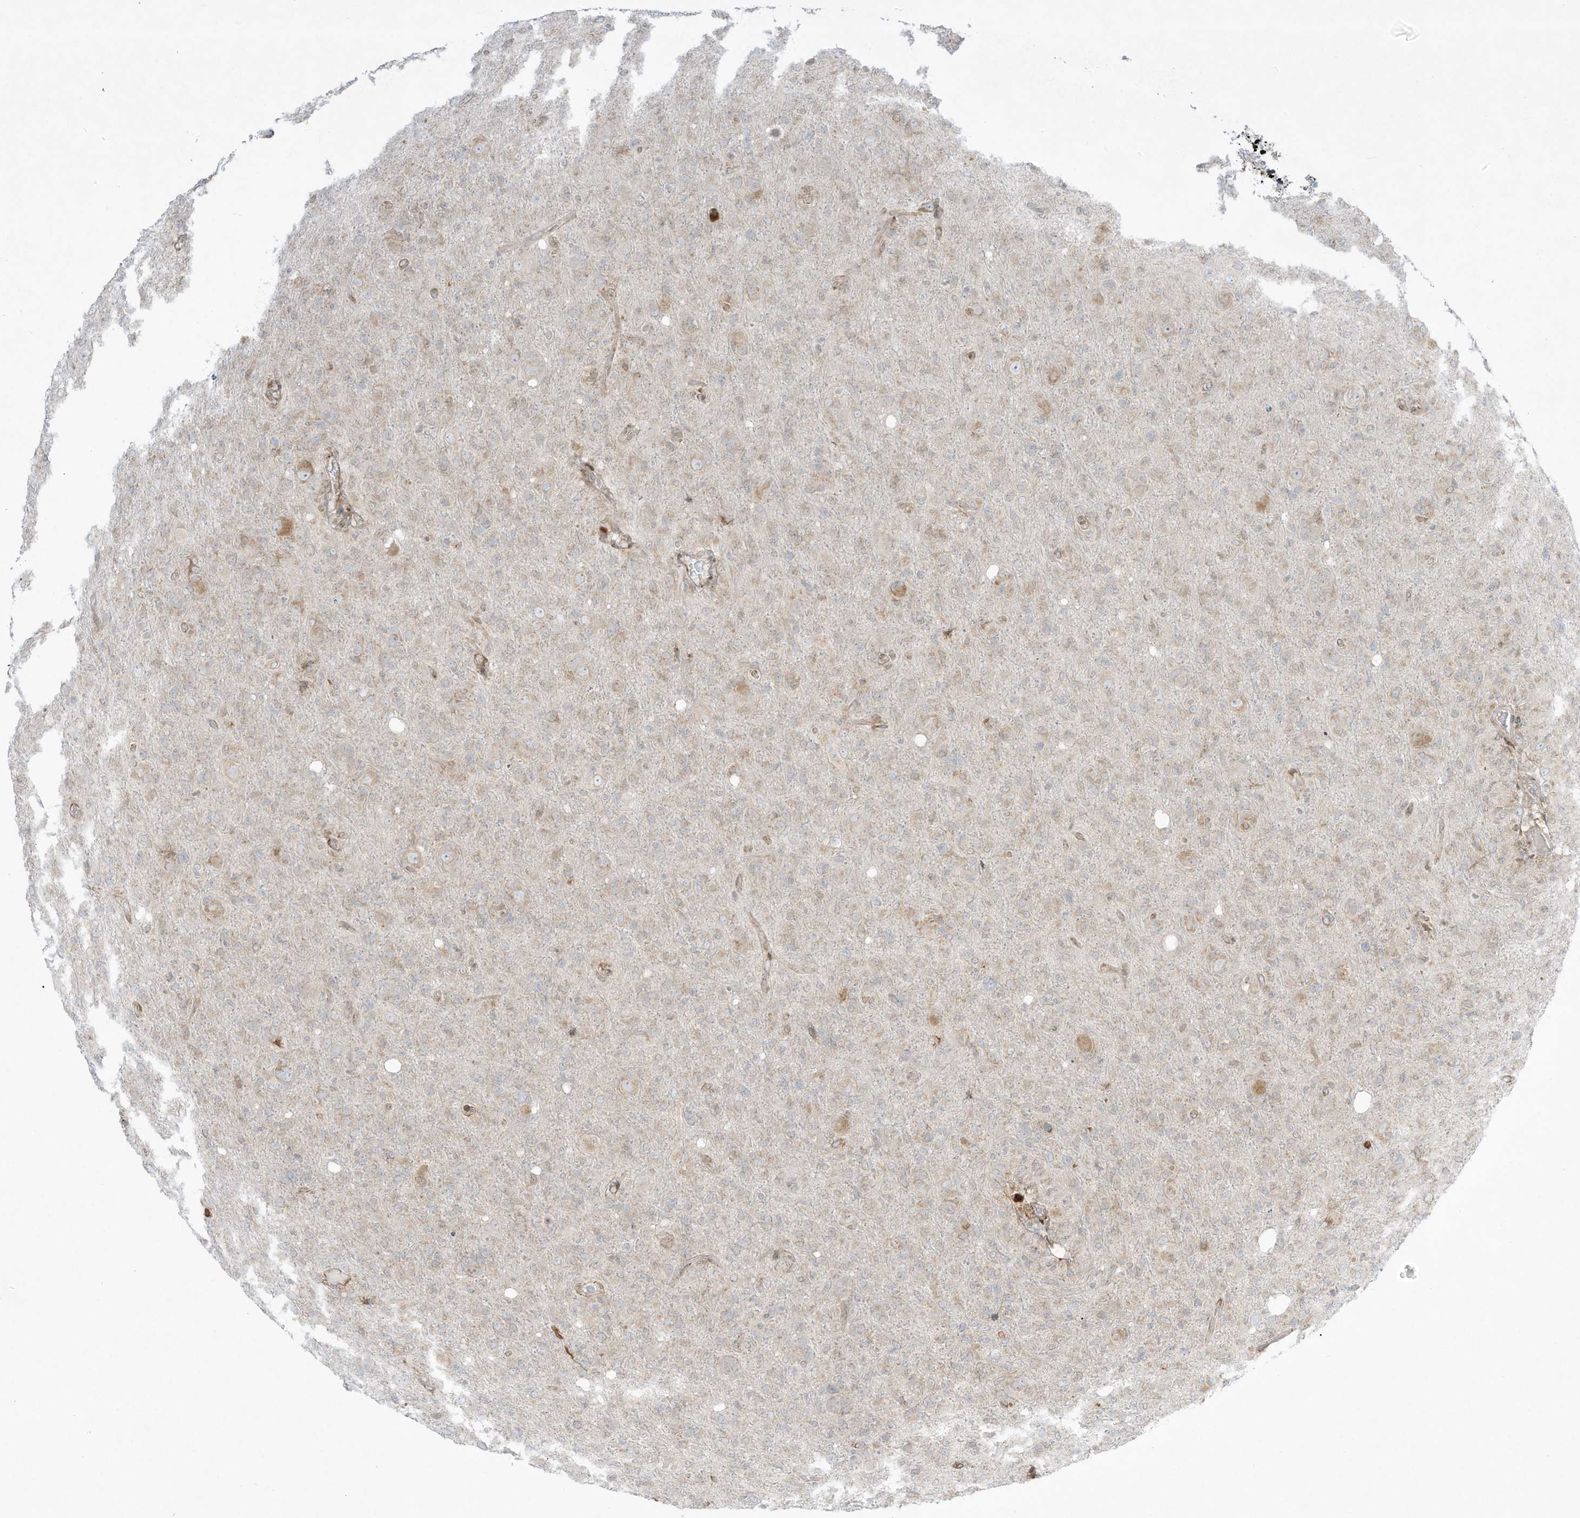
{"staining": {"intensity": "negative", "quantity": "none", "location": "none"}, "tissue": "glioma", "cell_type": "Tumor cells", "image_type": "cancer", "snomed": [{"axis": "morphology", "description": "Glioma, malignant, High grade"}, {"axis": "topography", "description": "Brain"}], "caption": "IHC image of neoplastic tissue: glioma stained with DAB (3,3'-diaminobenzidine) exhibits no significant protein expression in tumor cells.", "gene": "PTK6", "patient": {"sex": "female", "age": 57}}